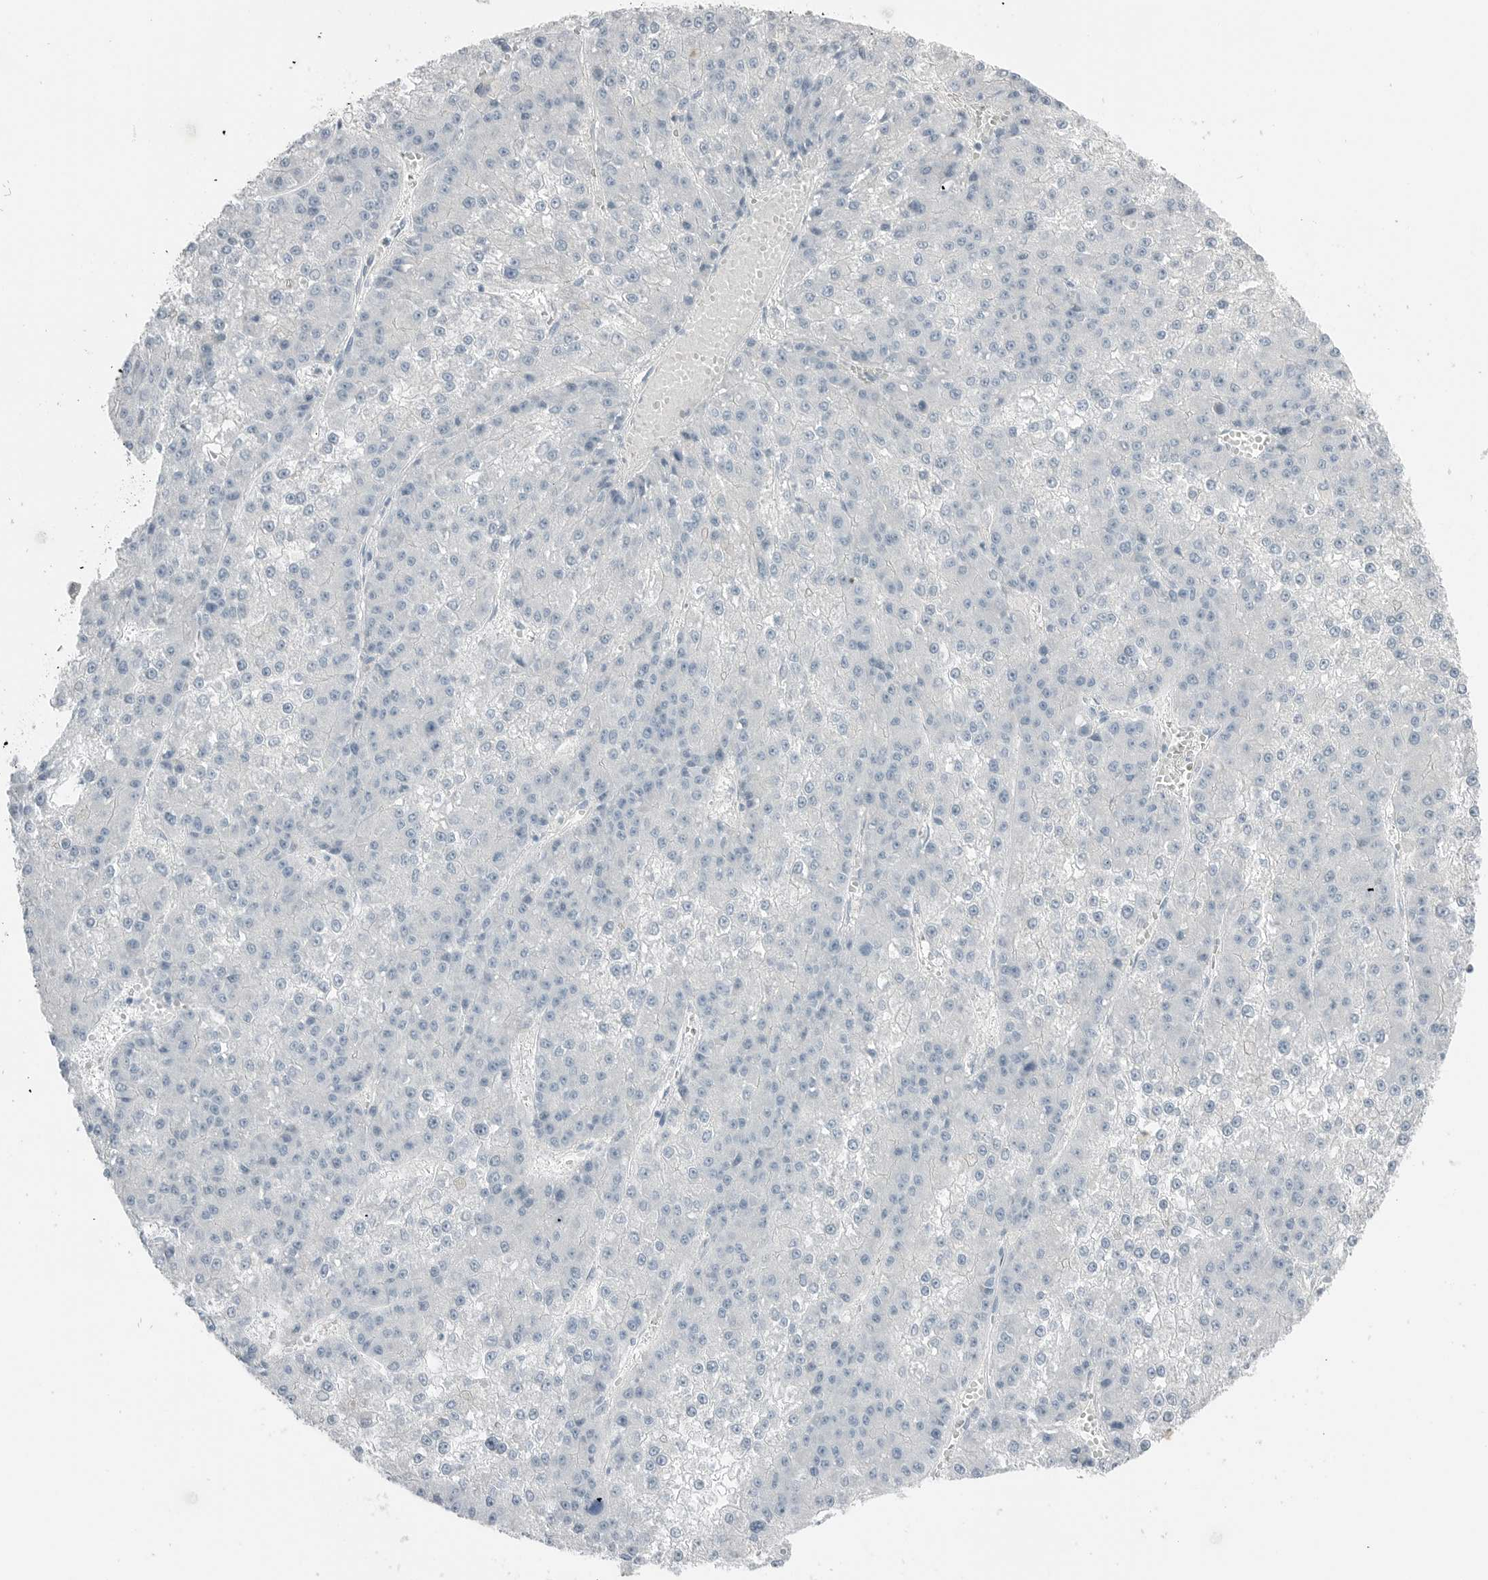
{"staining": {"intensity": "negative", "quantity": "none", "location": "none"}, "tissue": "liver cancer", "cell_type": "Tumor cells", "image_type": "cancer", "snomed": [{"axis": "morphology", "description": "Carcinoma, Hepatocellular, NOS"}, {"axis": "topography", "description": "Liver"}], "caption": "High magnification brightfield microscopy of hepatocellular carcinoma (liver) stained with DAB (brown) and counterstained with hematoxylin (blue): tumor cells show no significant staining. The staining is performed using DAB (3,3'-diaminobenzidine) brown chromogen with nuclei counter-stained in using hematoxylin.", "gene": "SERPINB7", "patient": {"sex": "female", "age": 73}}